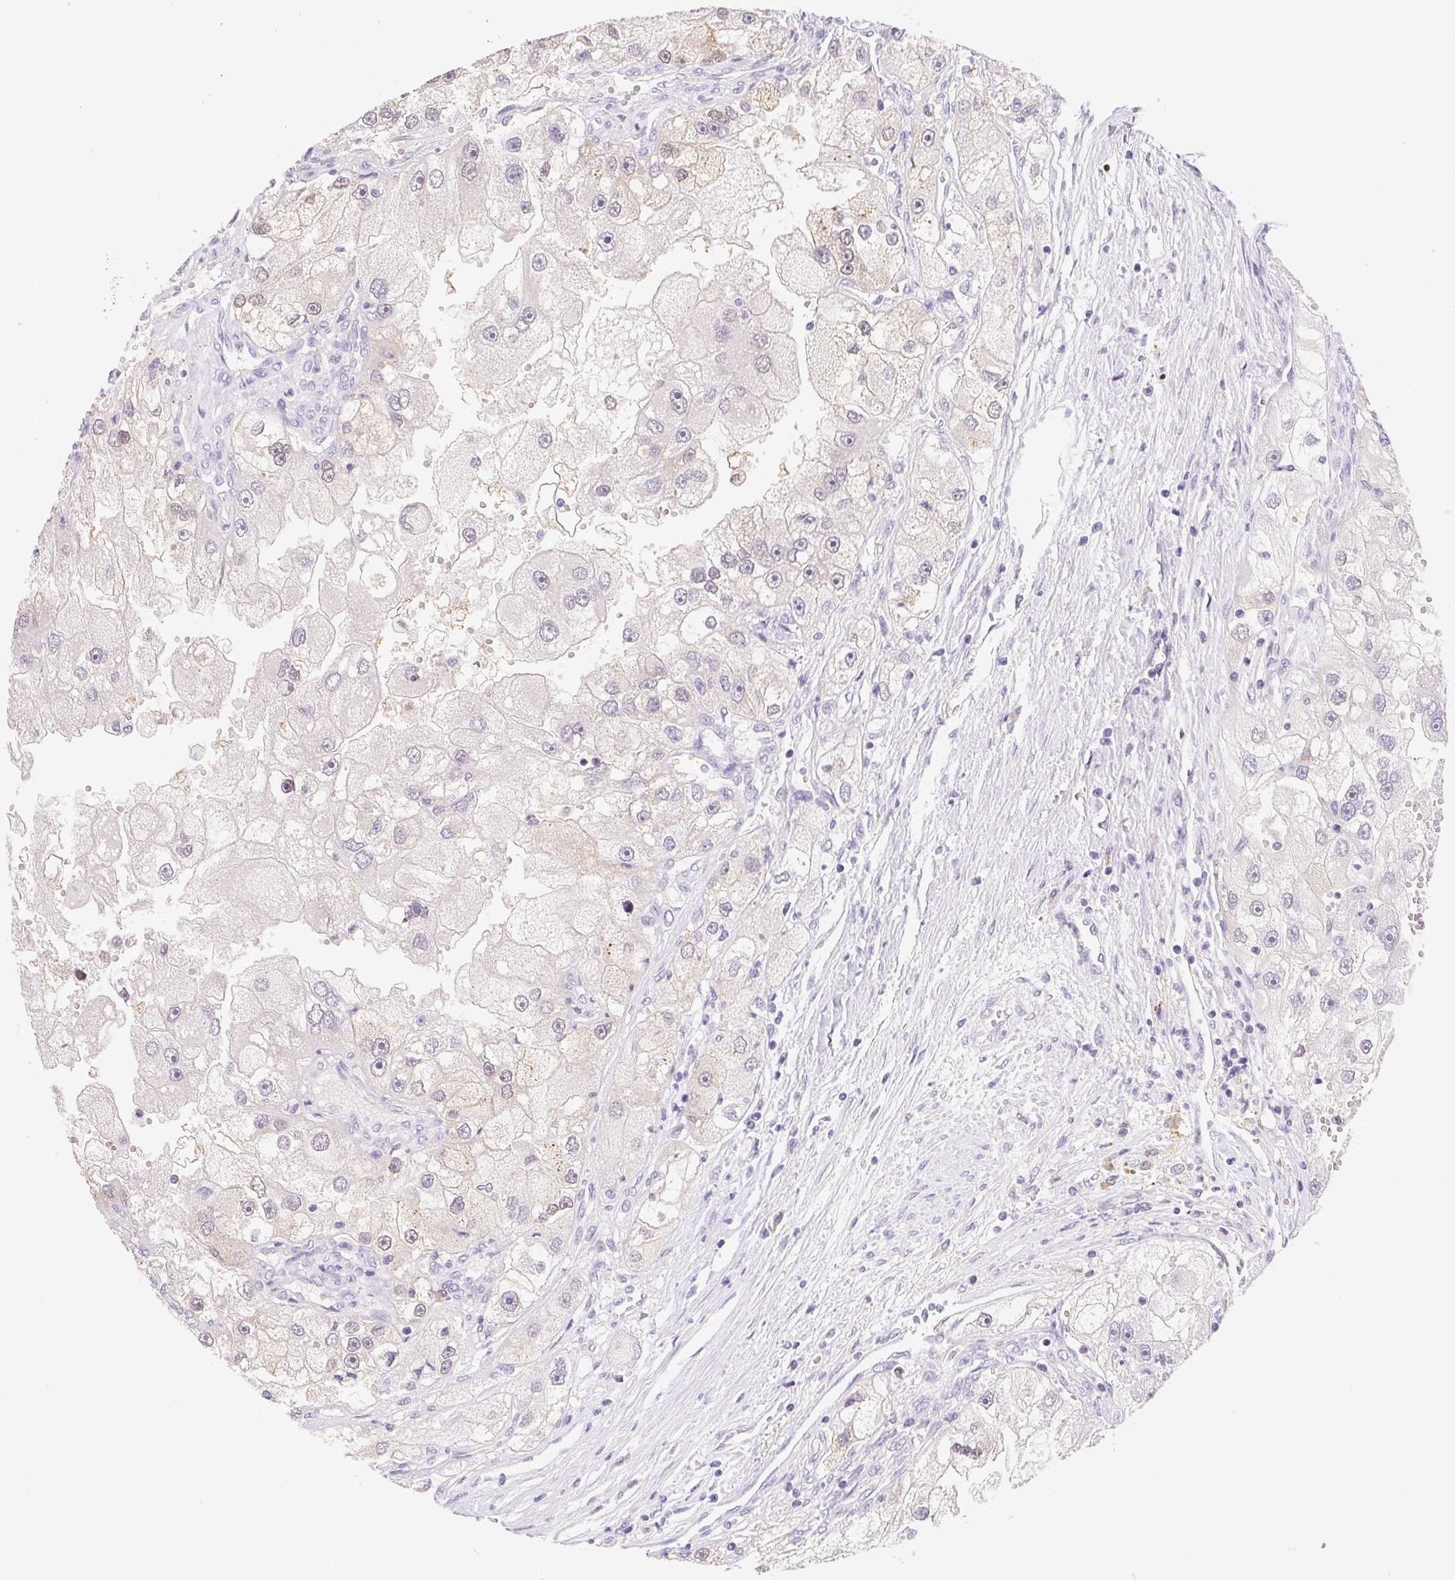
{"staining": {"intensity": "negative", "quantity": "none", "location": "none"}, "tissue": "renal cancer", "cell_type": "Tumor cells", "image_type": "cancer", "snomed": [{"axis": "morphology", "description": "Adenocarcinoma, NOS"}, {"axis": "topography", "description": "Kidney"}], "caption": "Immunohistochemistry (IHC) histopathology image of renal cancer (adenocarcinoma) stained for a protein (brown), which exhibits no positivity in tumor cells.", "gene": "L3MBTL4", "patient": {"sex": "male", "age": 63}}